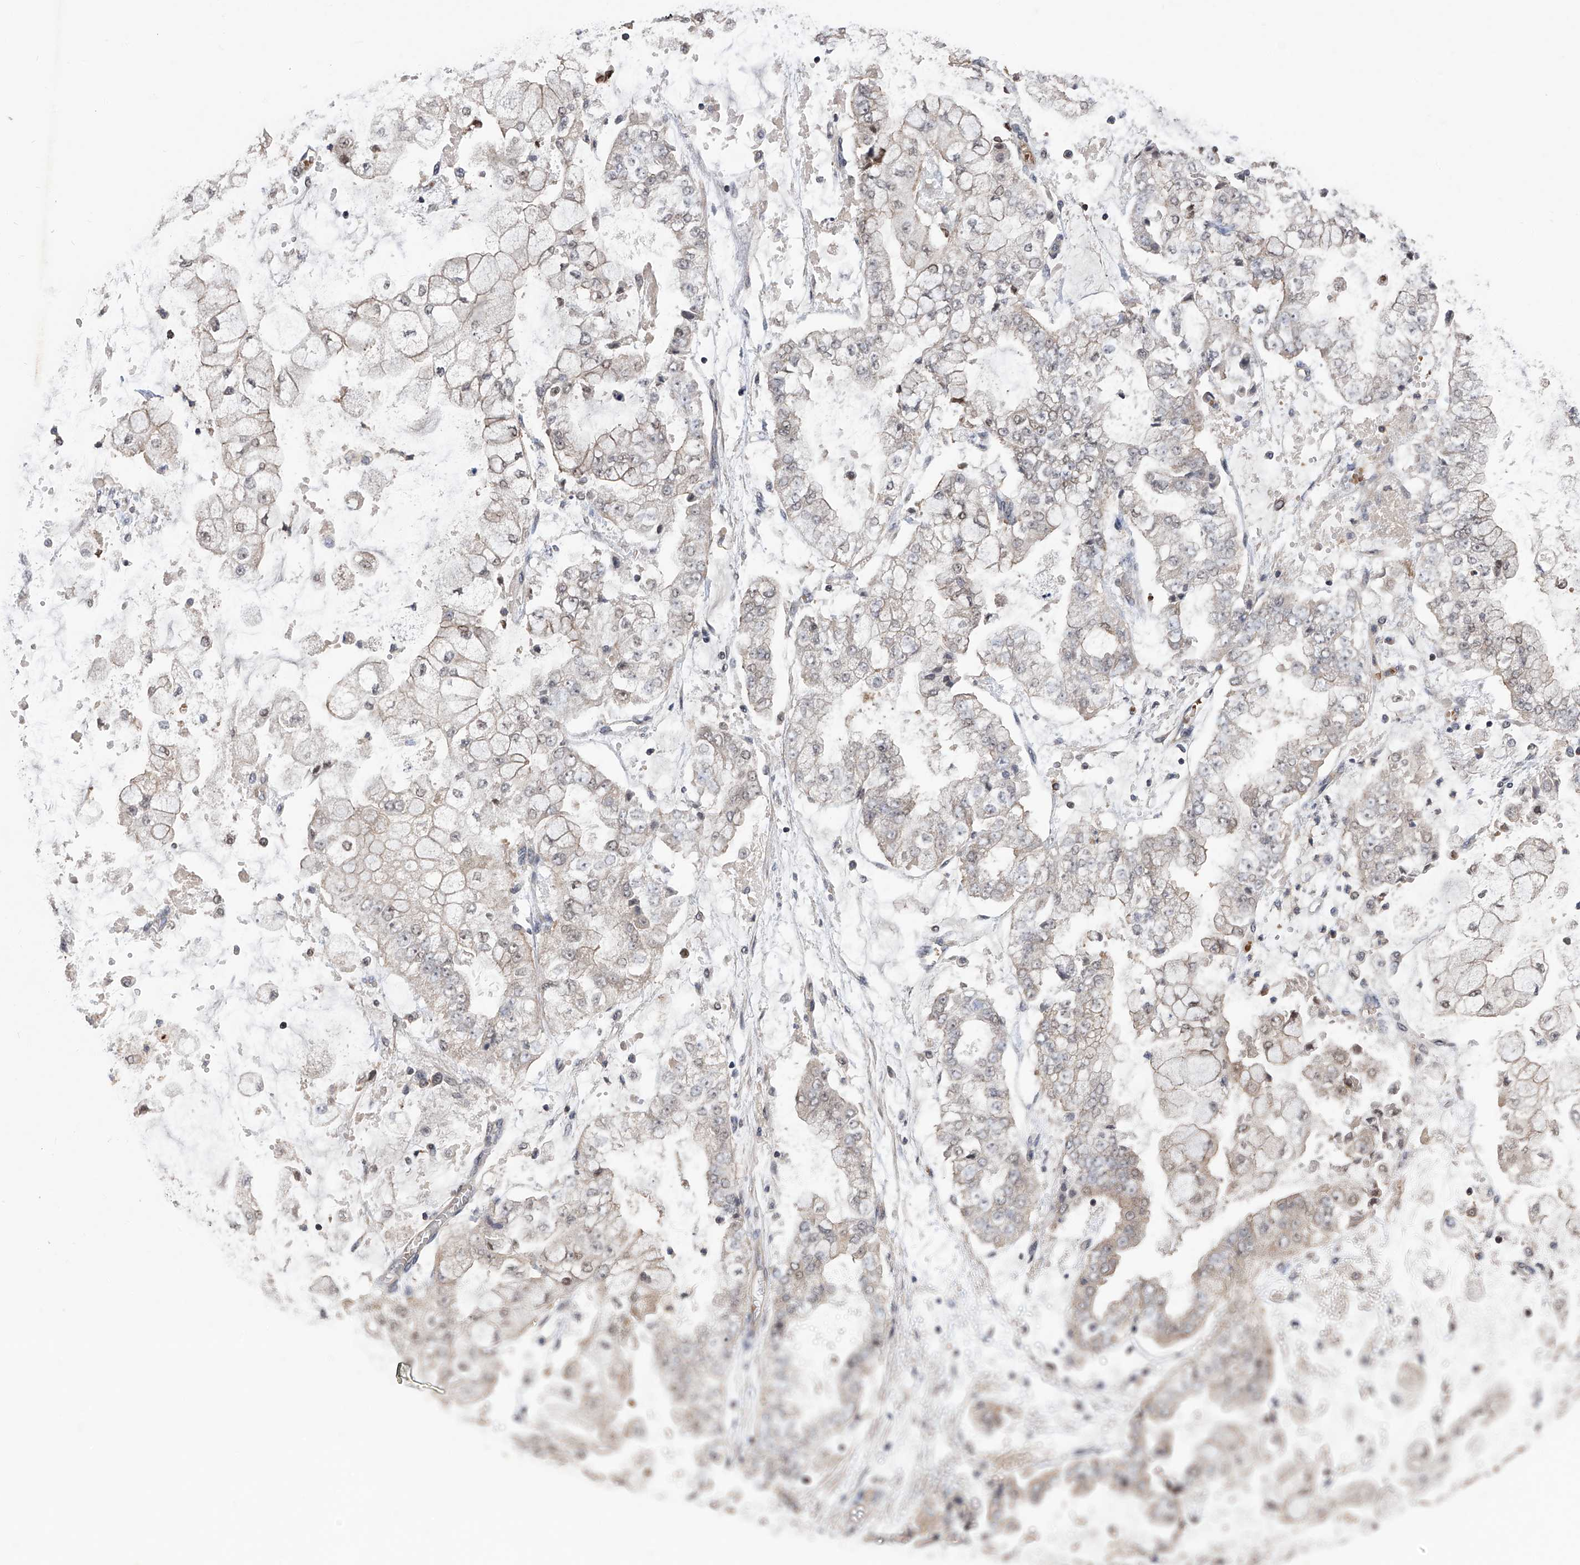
{"staining": {"intensity": "weak", "quantity": "25%-75%", "location": "cytoplasmic/membranous,nuclear"}, "tissue": "stomach cancer", "cell_type": "Tumor cells", "image_type": "cancer", "snomed": [{"axis": "morphology", "description": "Adenocarcinoma, NOS"}, {"axis": "topography", "description": "Stomach"}], "caption": "Stomach cancer stained for a protein exhibits weak cytoplasmic/membranous and nuclear positivity in tumor cells.", "gene": "LYSMD4", "patient": {"sex": "male", "age": 76}}